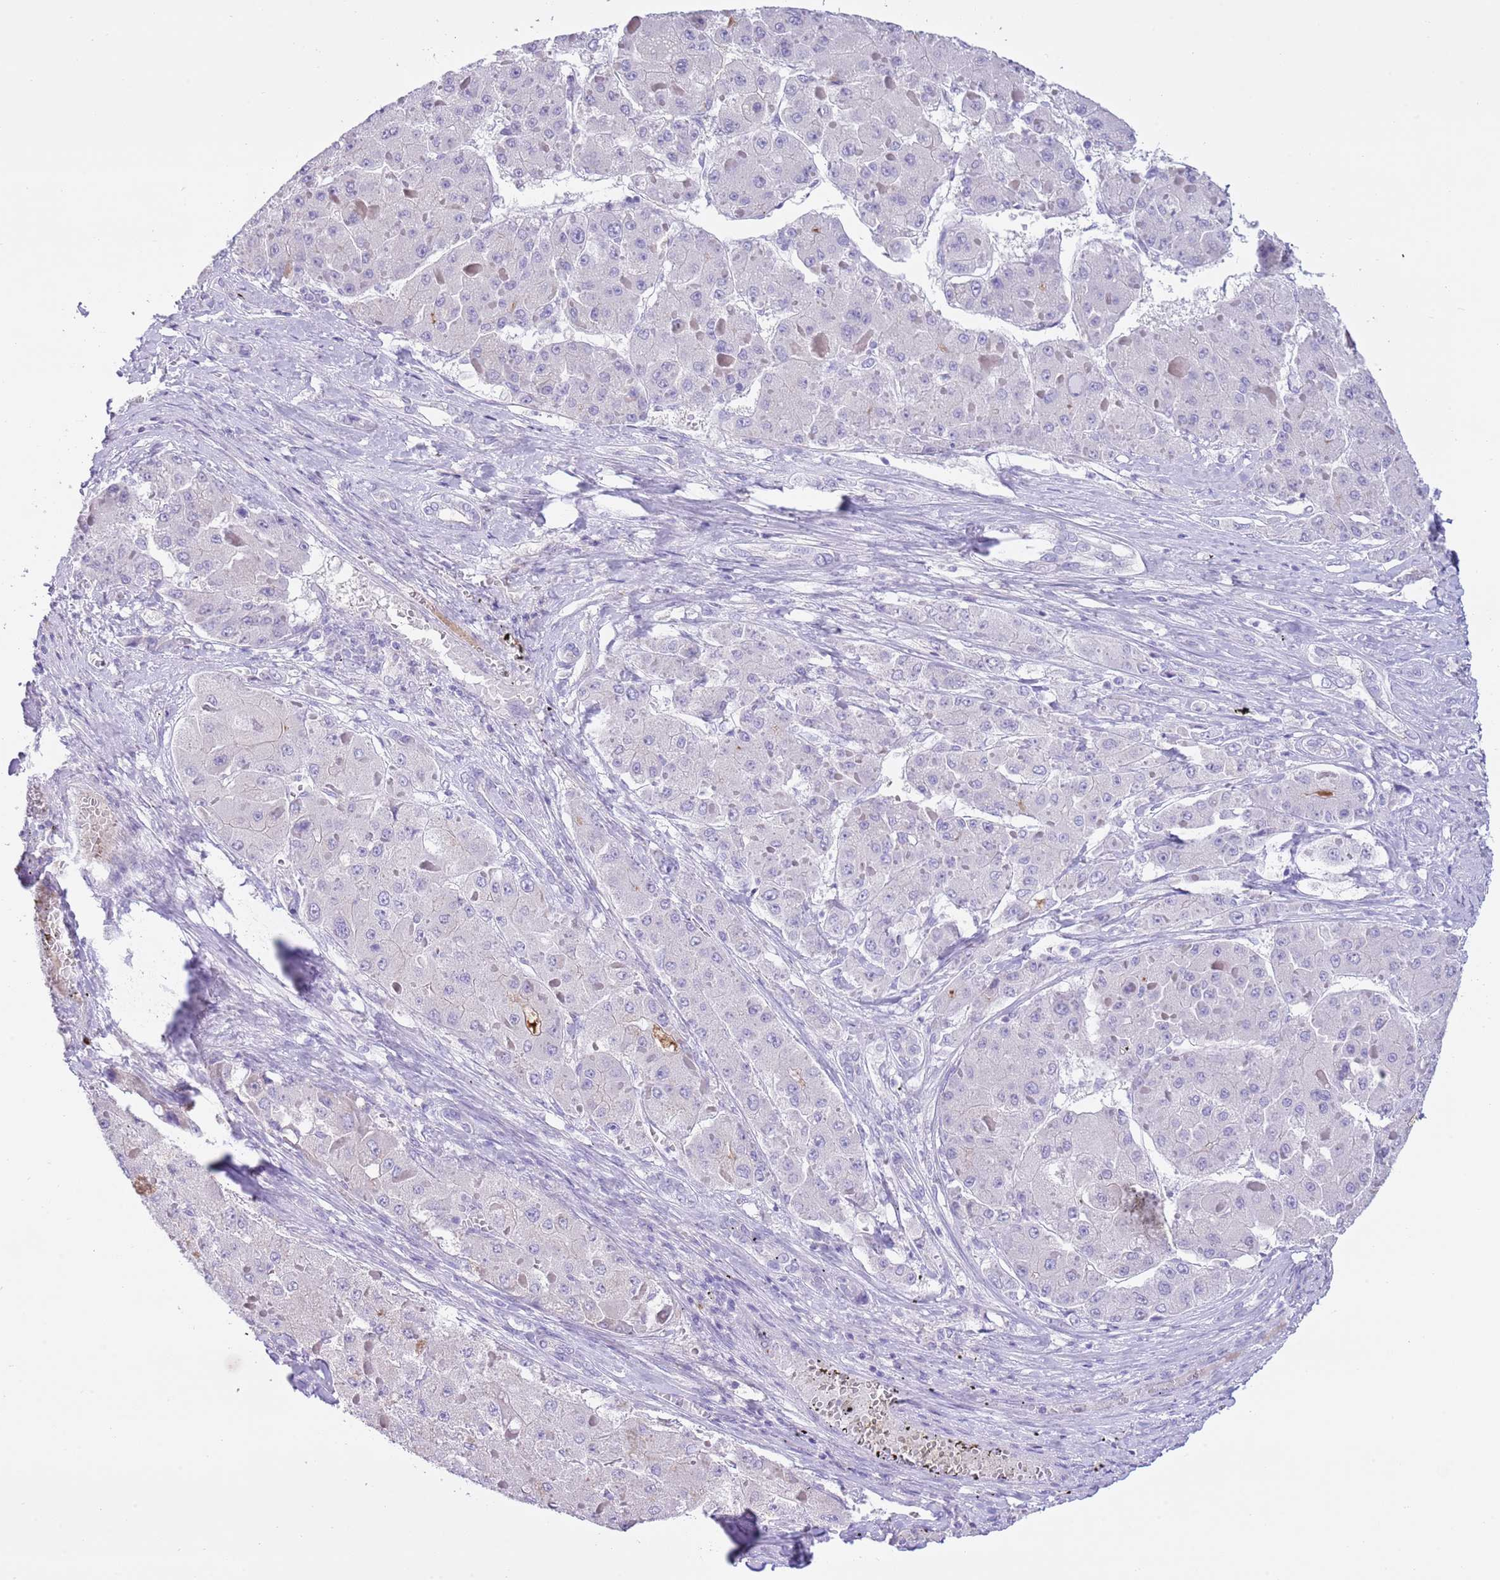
{"staining": {"intensity": "negative", "quantity": "none", "location": "none"}, "tissue": "liver cancer", "cell_type": "Tumor cells", "image_type": "cancer", "snomed": [{"axis": "morphology", "description": "Carcinoma, Hepatocellular, NOS"}, {"axis": "topography", "description": "Liver"}], "caption": "High magnification brightfield microscopy of hepatocellular carcinoma (liver) stained with DAB (brown) and counterstained with hematoxylin (blue): tumor cells show no significant positivity.", "gene": "CLEC2A", "patient": {"sex": "female", "age": 73}}